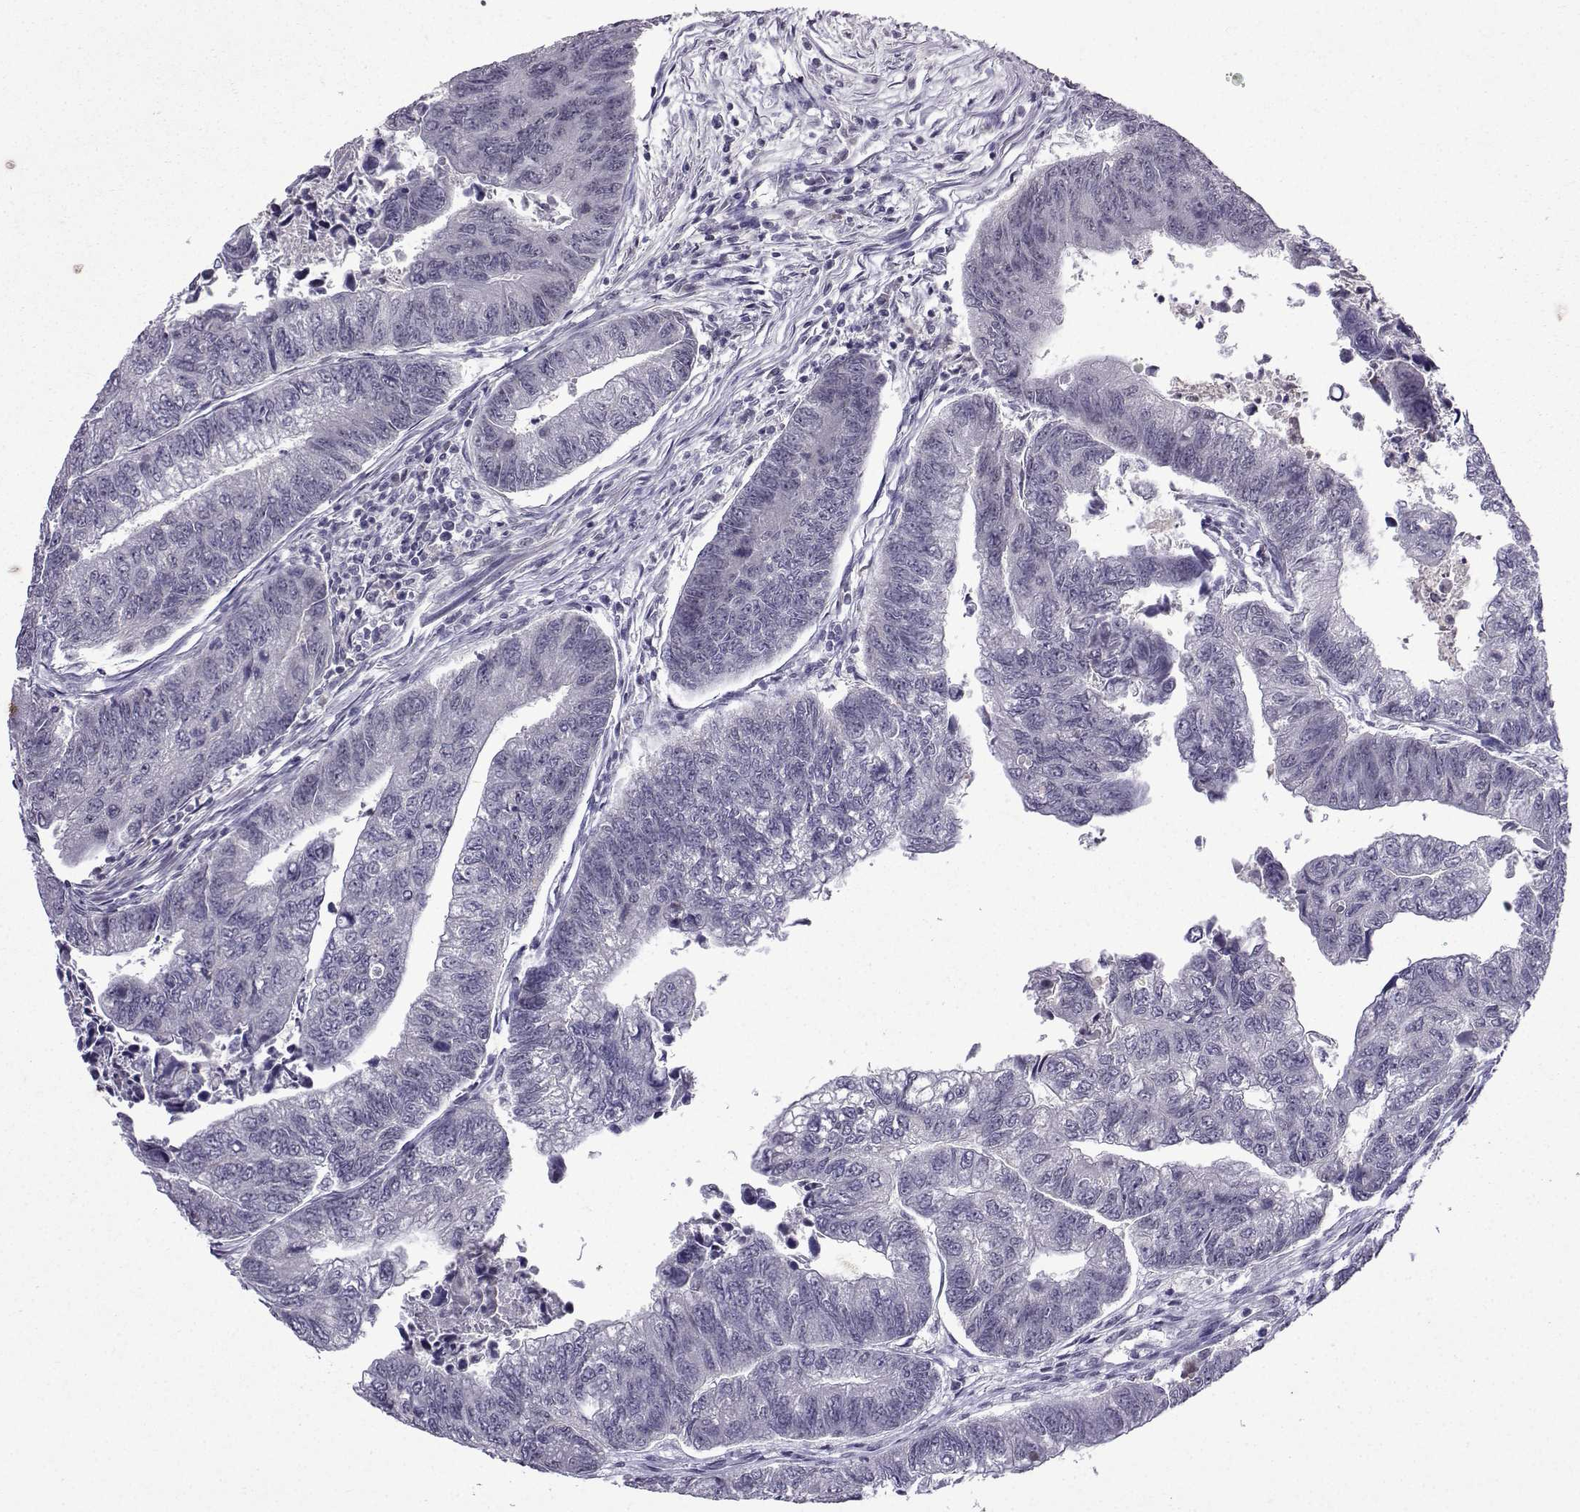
{"staining": {"intensity": "negative", "quantity": "none", "location": "none"}, "tissue": "colorectal cancer", "cell_type": "Tumor cells", "image_type": "cancer", "snomed": [{"axis": "morphology", "description": "Adenocarcinoma, NOS"}, {"axis": "topography", "description": "Colon"}], "caption": "Tumor cells show no significant protein expression in colorectal cancer.", "gene": "CCL28", "patient": {"sex": "female", "age": 65}}